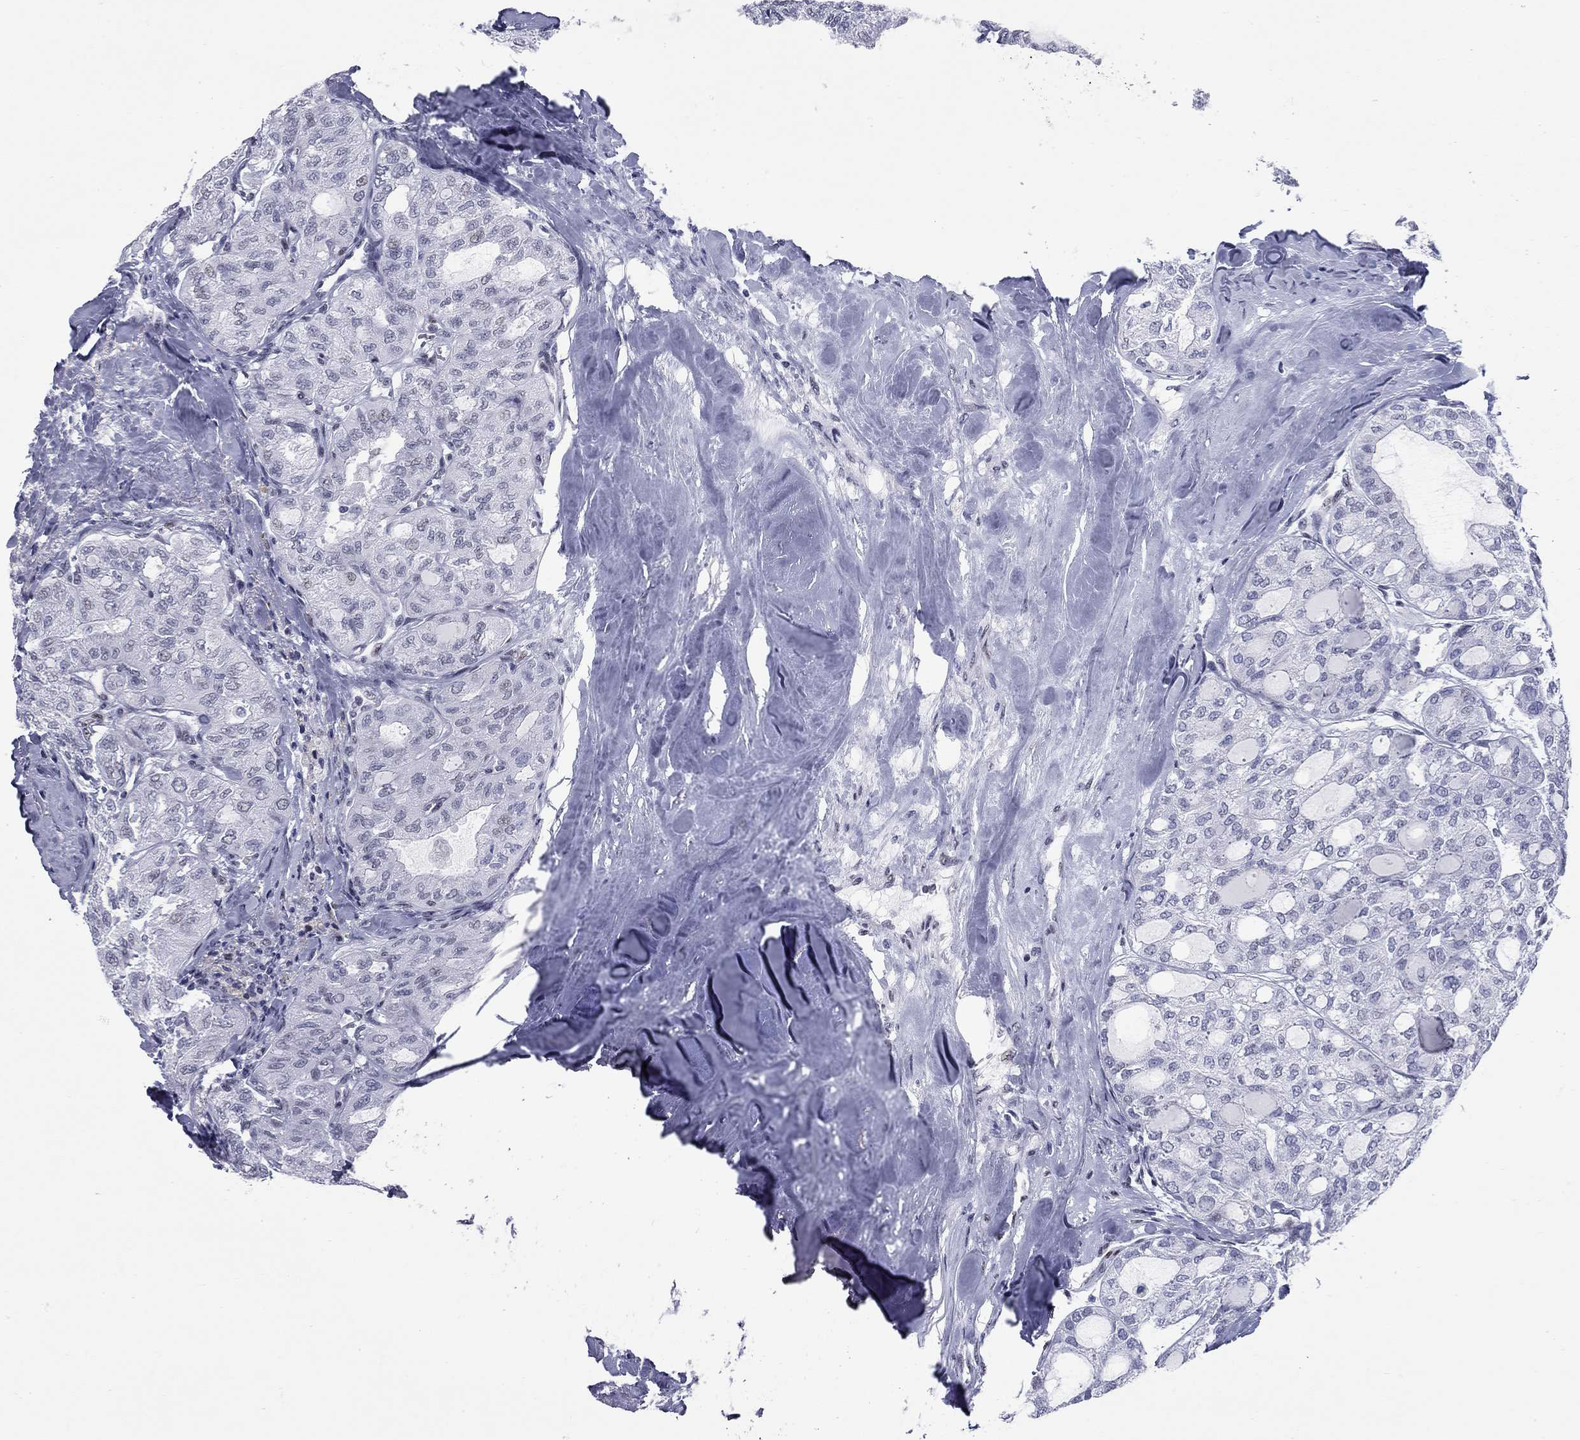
{"staining": {"intensity": "negative", "quantity": "none", "location": "none"}, "tissue": "thyroid cancer", "cell_type": "Tumor cells", "image_type": "cancer", "snomed": [{"axis": "morphology", "description": "Follicular adenoma carcinoma, NOS"}, {"axis": "topography", "description": "Thyroid gland"}], "caption": "High magnification brightfield microscopy of thyroid cancer (follicular adenoma carcinoma) stained with DAB (brown) and counterstained with hematoxylin (blue): tumor cells show no significant positivity. (DAB immunohistochemistry (IHC) visualized using brightfield microscopy, high magnification).", "gene": "ASF1B", "patient": {"sex": "male", "age": 75}}